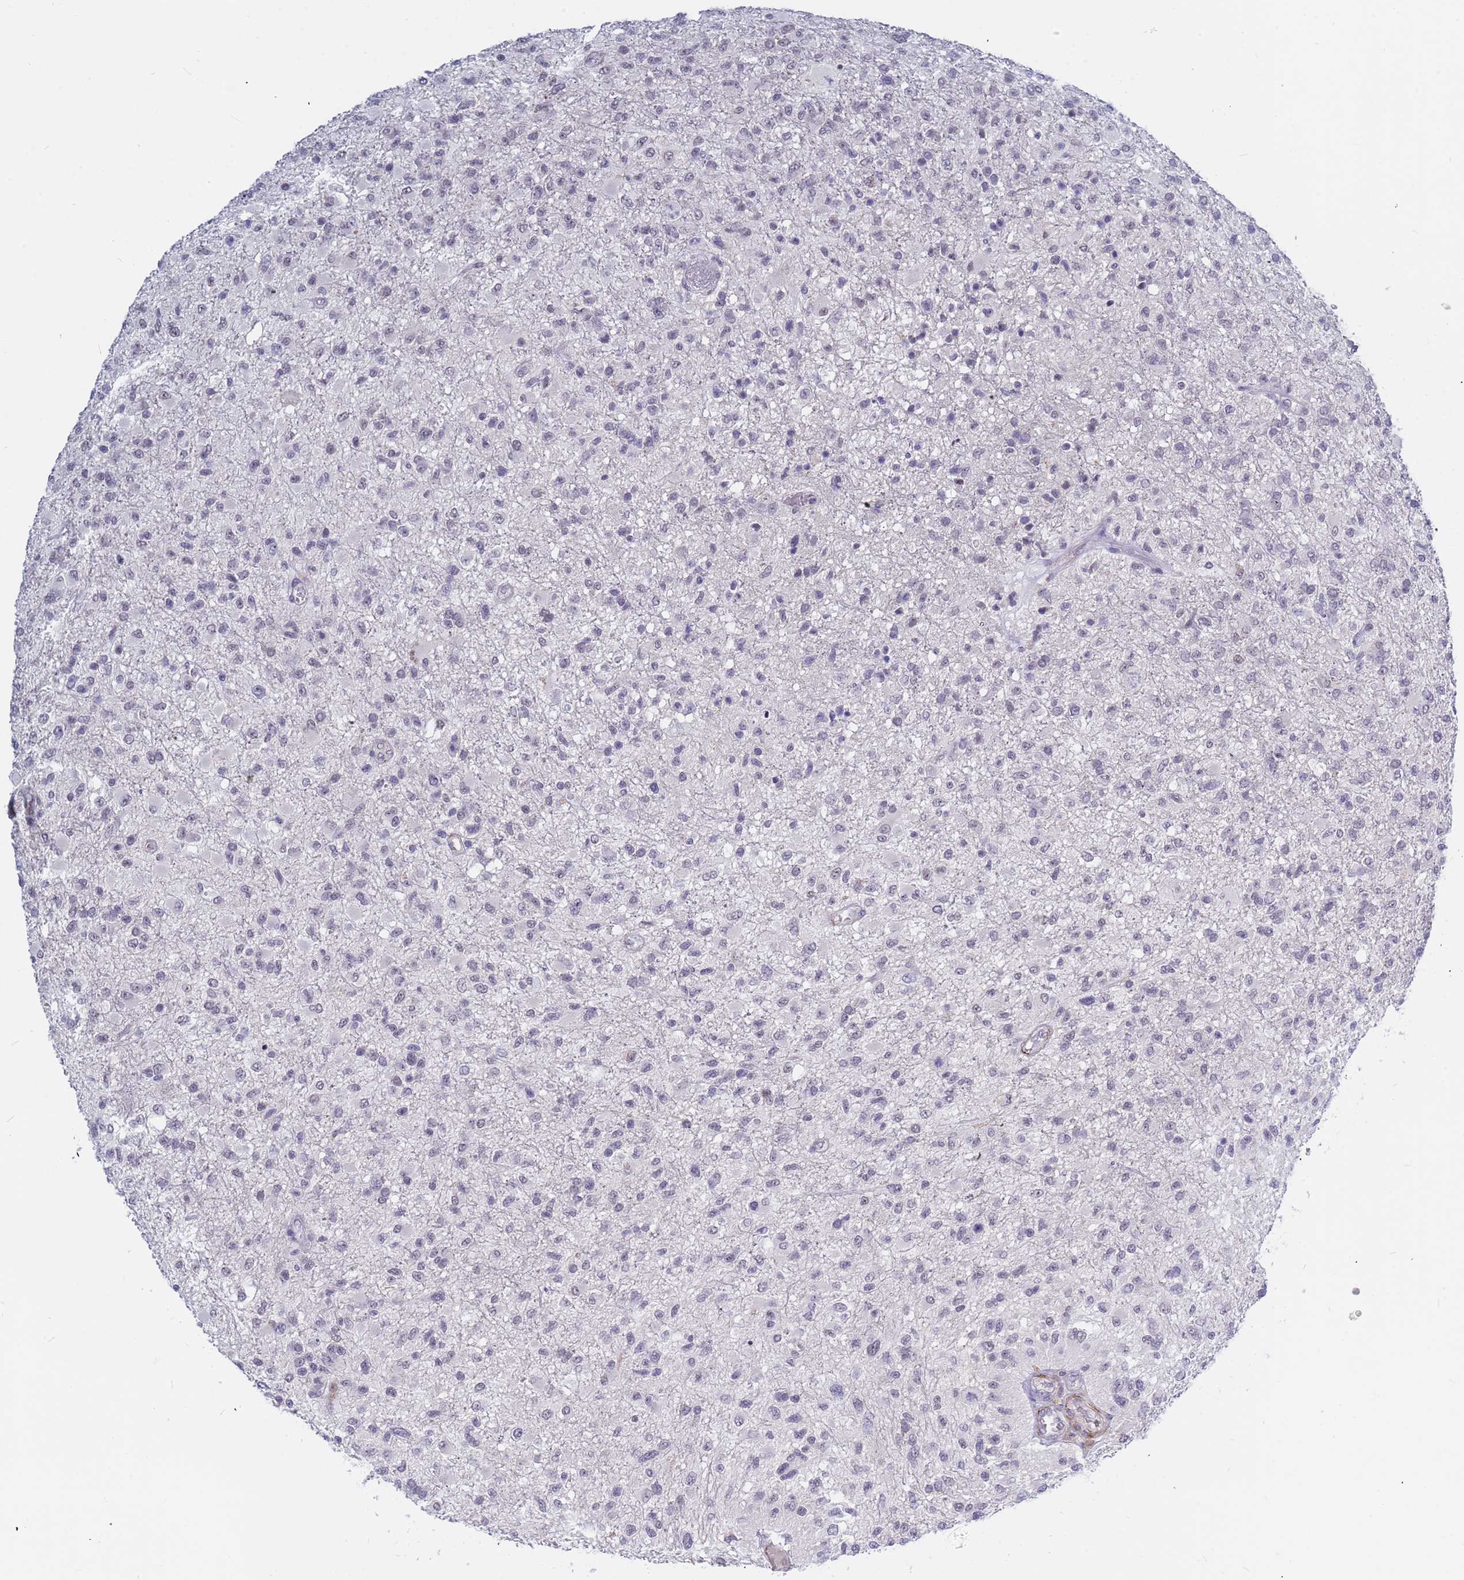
{"staining": {"intensity": "negative", "quantity": "none", "location": "none"}, "tissue": "glioma", "cell_type": "Tumor cells", "image_type": "cancer", "snomed": [{"axis": "morphology", "description": "Glioma, malignant, High grade"}, {"axis": "topography", "description": "Brain"}], "caption": "Tumor cells are negative for brown protein staining in high-grade glioma (malignant).", "gene": "CXorf65", "patient": {"sex": "female", "age": 74}}